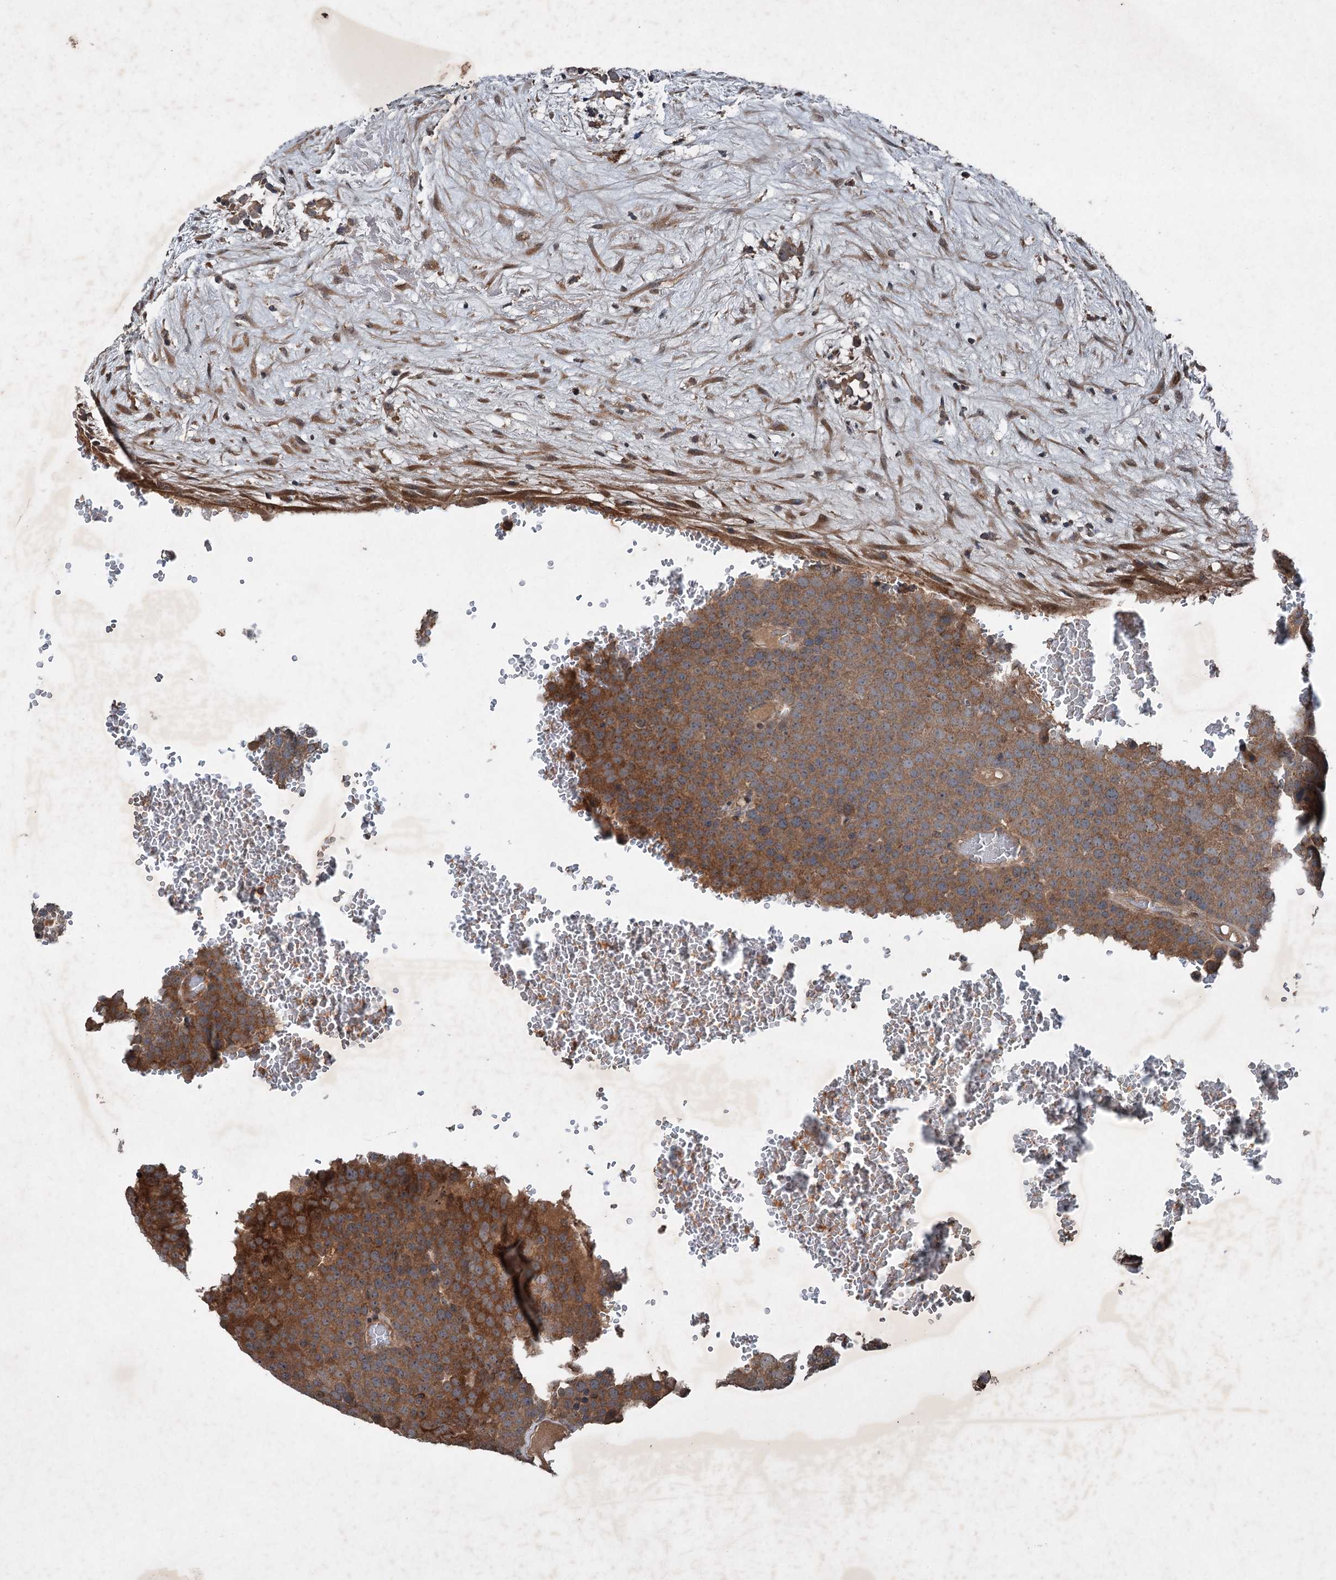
{"staining": {"intensity": "moderate", "quantity": ">75%", "location": "cytoplasmic/membranous"}, "tissue": "testis cancer", "cell_type": "Tumor cells", "image_type": "cancer", "snomed": [{"axis": "morphology", "description": "Seminoma, NOS"}, {"axis": "topography", "description": "Testis"}], "caption": "Tumor cells show medium levels of moderate cytoplasmic/membranous staining in about >75% of cells in seminoma (testis). (DAB (3,3'-diaminobenzidine) IHC with brightfield microscopy, high magnification).", "gene": "ALAS1", "patient": {"sex": "male", "age": 71}}